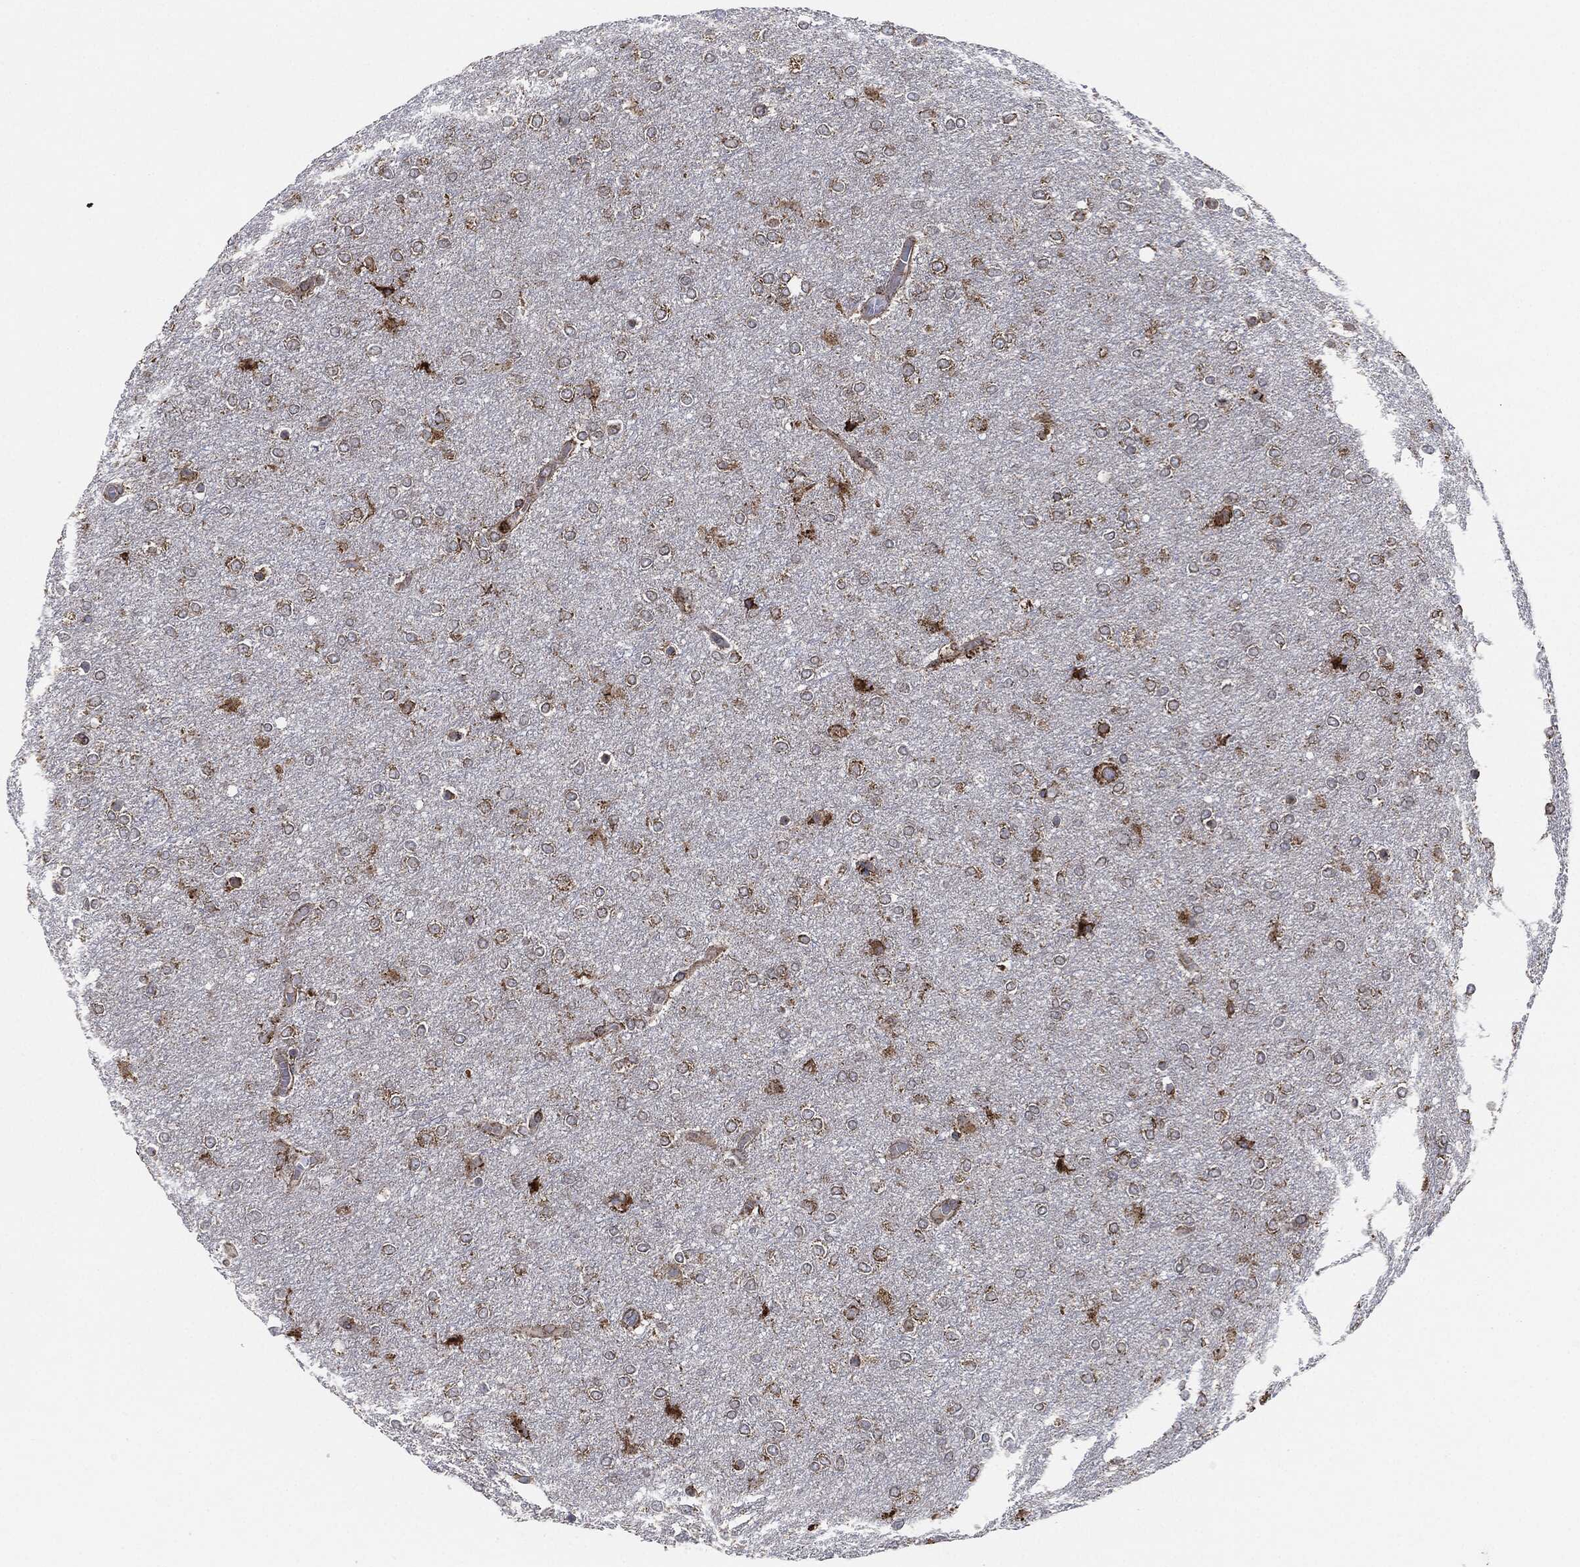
{"staining": {"intensity": "moderate", "quantity": ">75%", "location": "cytoplasmic/membranous"}, "tissue": "glioma", "cell_type": "Tumor cells", "image_type": "cancer", "snomed": [{"axis": "morphology", "description": "Glioma, malignant, High grade"}, {"axis": "topography", "description": "Brain"}], "caption": "Approximately >75% of tumor cells in glioma reveal moderate cytoplasmic/membranous protein expression as visualized by brown immunohistochemical staining.", "gene": "CALR", "patient": {"sex": "female", "age": 61}}